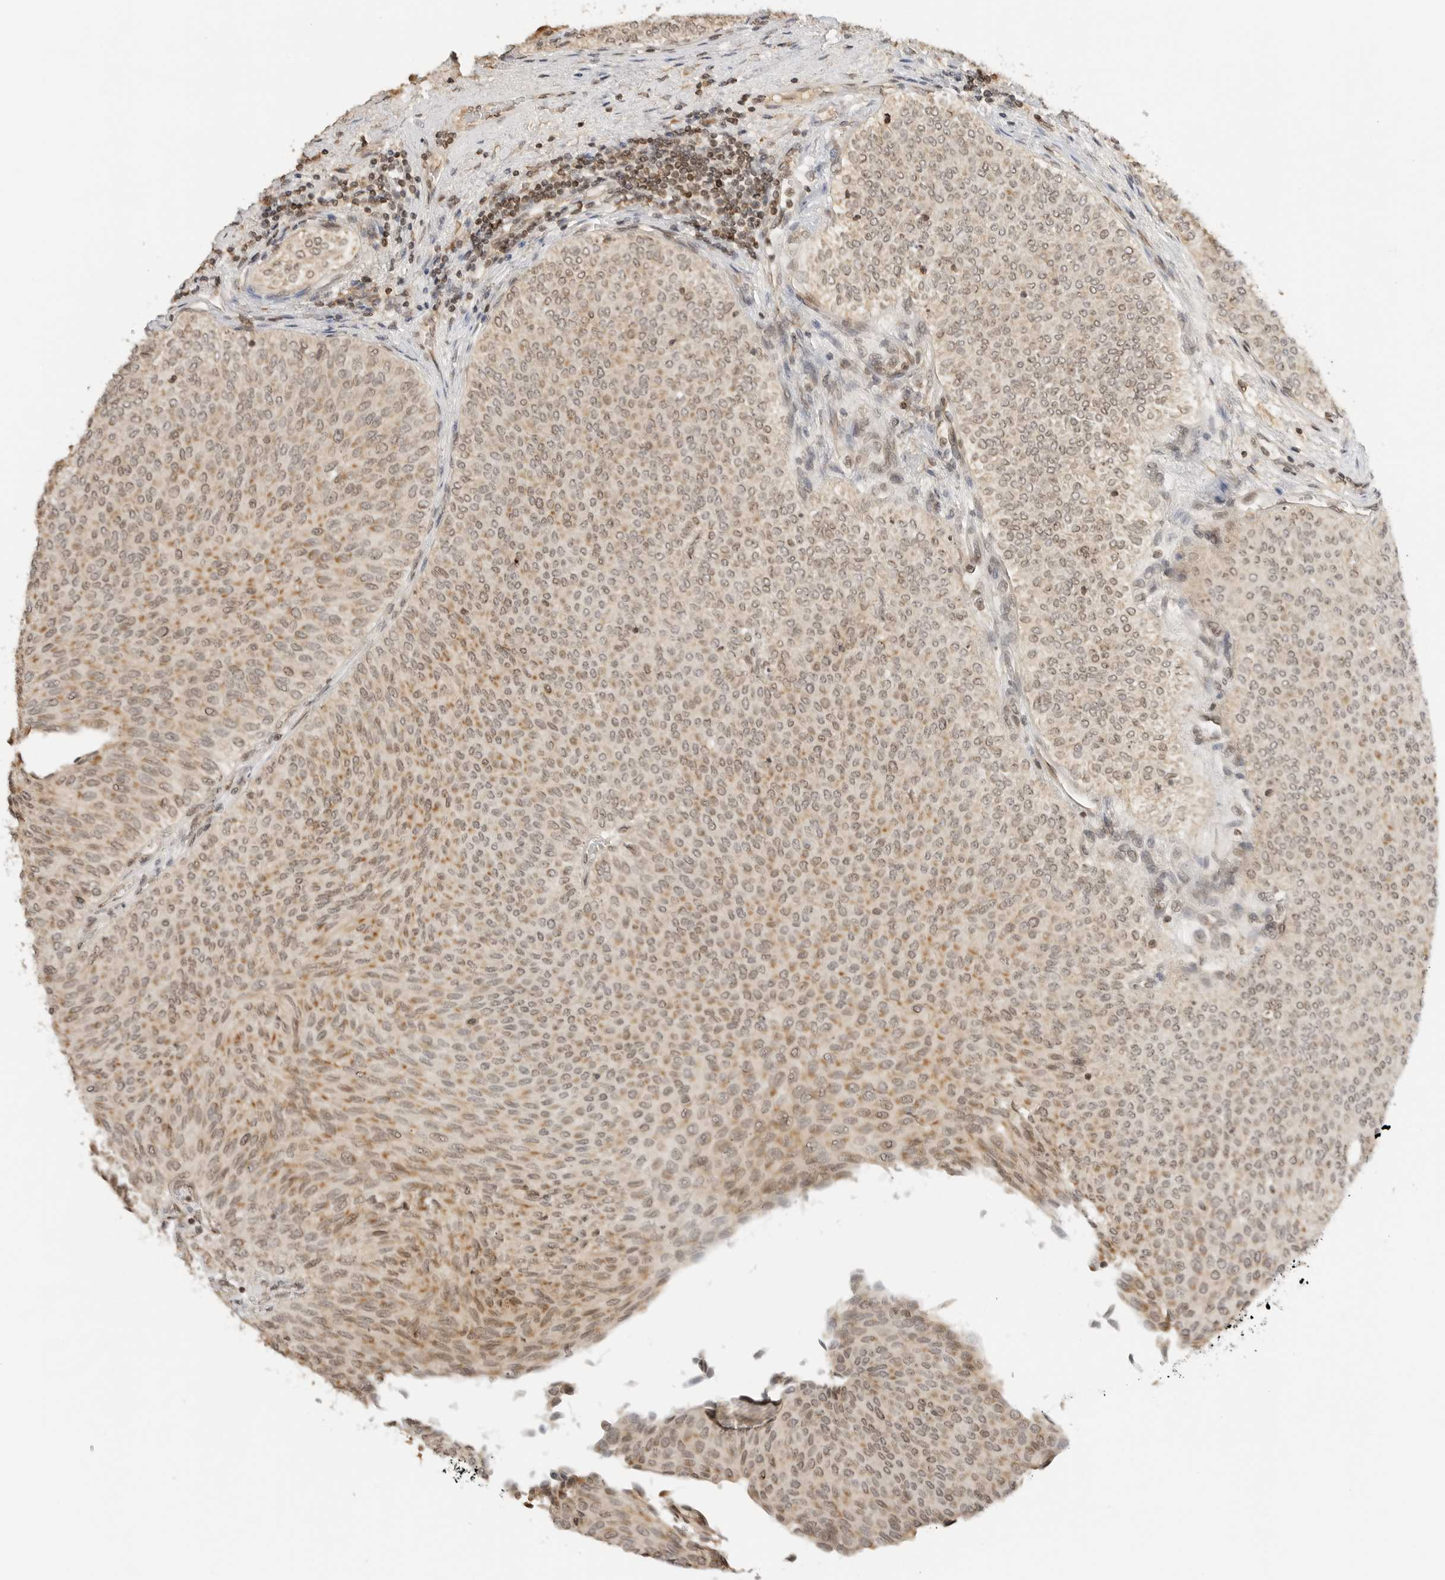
{"staining": {"intensity": "moderate", "quantity": "25%-75%", "location": "cytoplasmic/membranous,nuclear"}, "tissue": "urothelial cancer", "cell_type": "Tumor cells", "image_type": "cancer", "snomed": [{"axis": "morphology", "description": "Urothelial carcinoma, Low grade"}, {"axis": "topography", "description": "Urinary bladder"}], "caption": "A photomicrograph of human urothelial carcinoma (low-grade) stained for a protein demonstrates moderate cytoplasmic/membranous and nuclear brown staining in tumor cells. (Brightfield microscopy of DAB IHC at high magnification).", "gene": "POLH", "patient": {"sex": "male", "age": 78}}